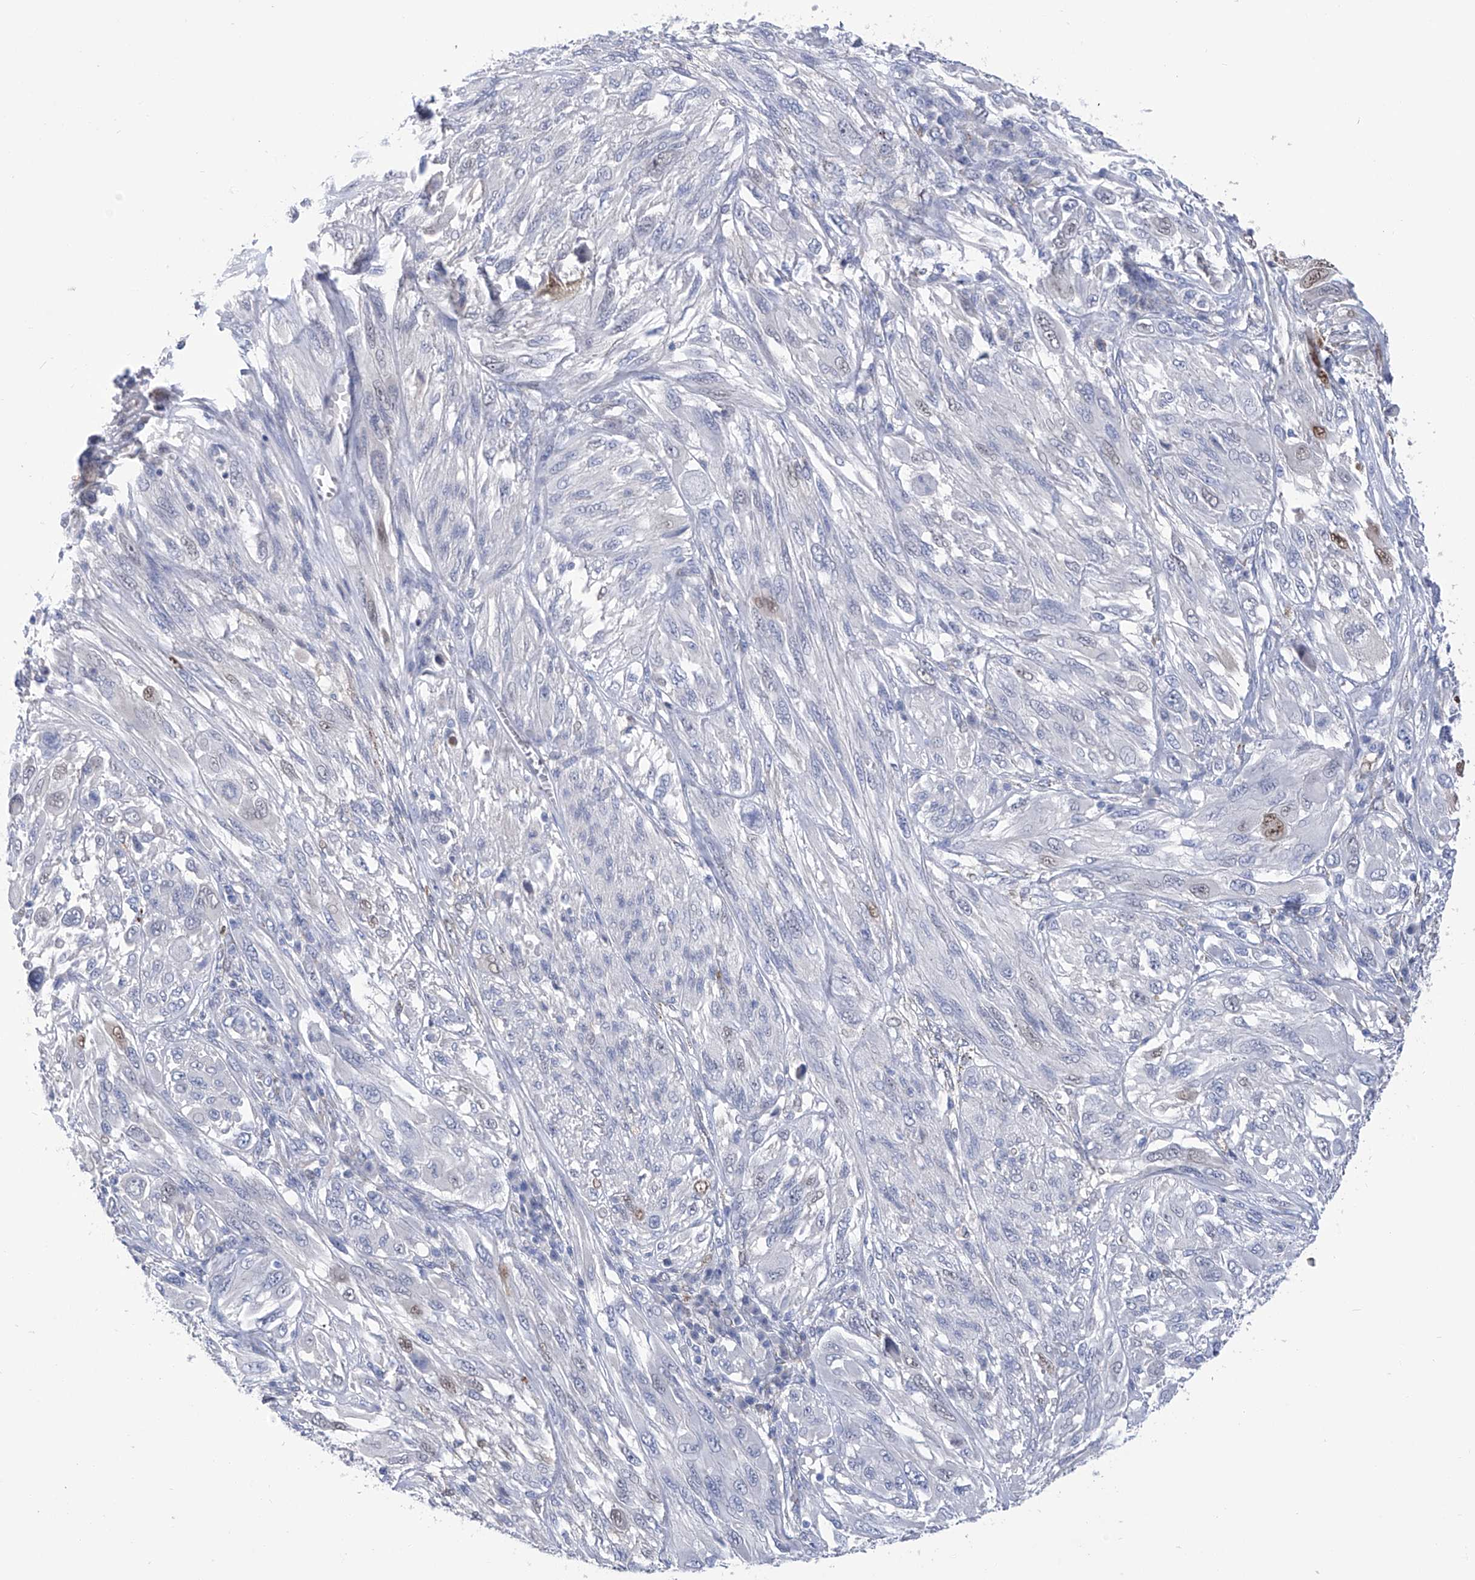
{"staining": {"intensity": "moderate", "quantity": "<25%", "location": "nuclear"}, "tissue": "melanoma", "cell_type": "Tumor cells", "image_type": "cancer", "snomed": [{"axis": "morphology", "description": "Malignant melanoma, NOS"}, {"axis": "topography", "description": "Skin"}], "caption": "Immunohistochemistry (IHC) micrograph of malignant melanoma stained for a protein (brown), which exhibits low levels of moderate nuclear staining in approximately <25% of tumor cells.", "gene": "PHF20", "patient": {"sex": "female", "age": 91}}